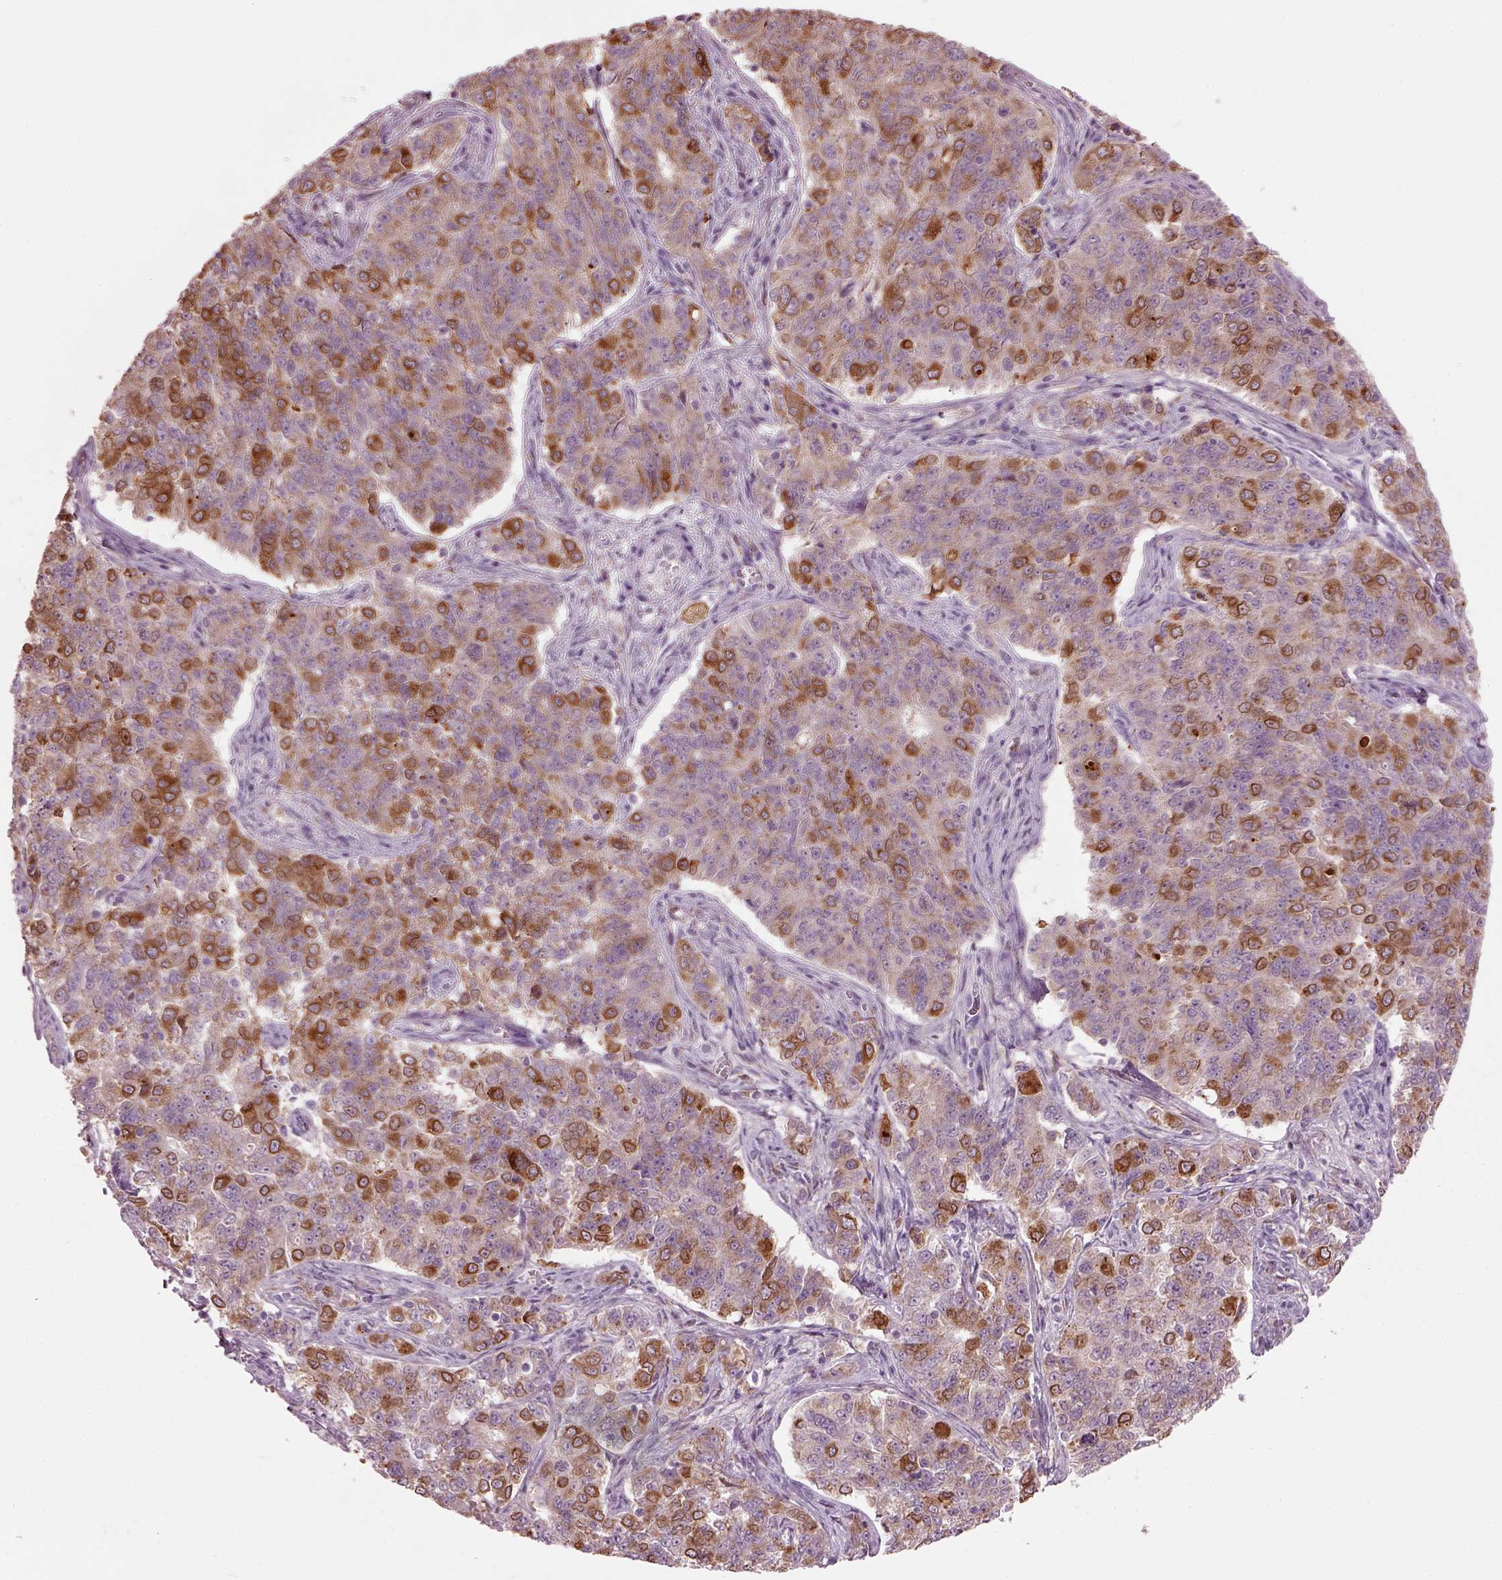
{"staining": {"intensity": "strong", "quantity": "<25%", "location": "cytoplasmic/membranous"}, "tissue": "endometrial cancer", "cell_type": "Tumor cells", "image_type": "cancer", "snomed": [{"axis": "morphology", "description": "Adenocarcinoma, NOS"}, {"axis": "topography", "description": "Endometrium"}], "caption": "DAB immunohistochemical staining of human adenocarcinoma (endometrial) exhibits strong cytoplasmic/membranous protein positivity in about <25% of tumor cells.", "gene": "TMEM231", "patient": {"sex": "female", "age": 43}}